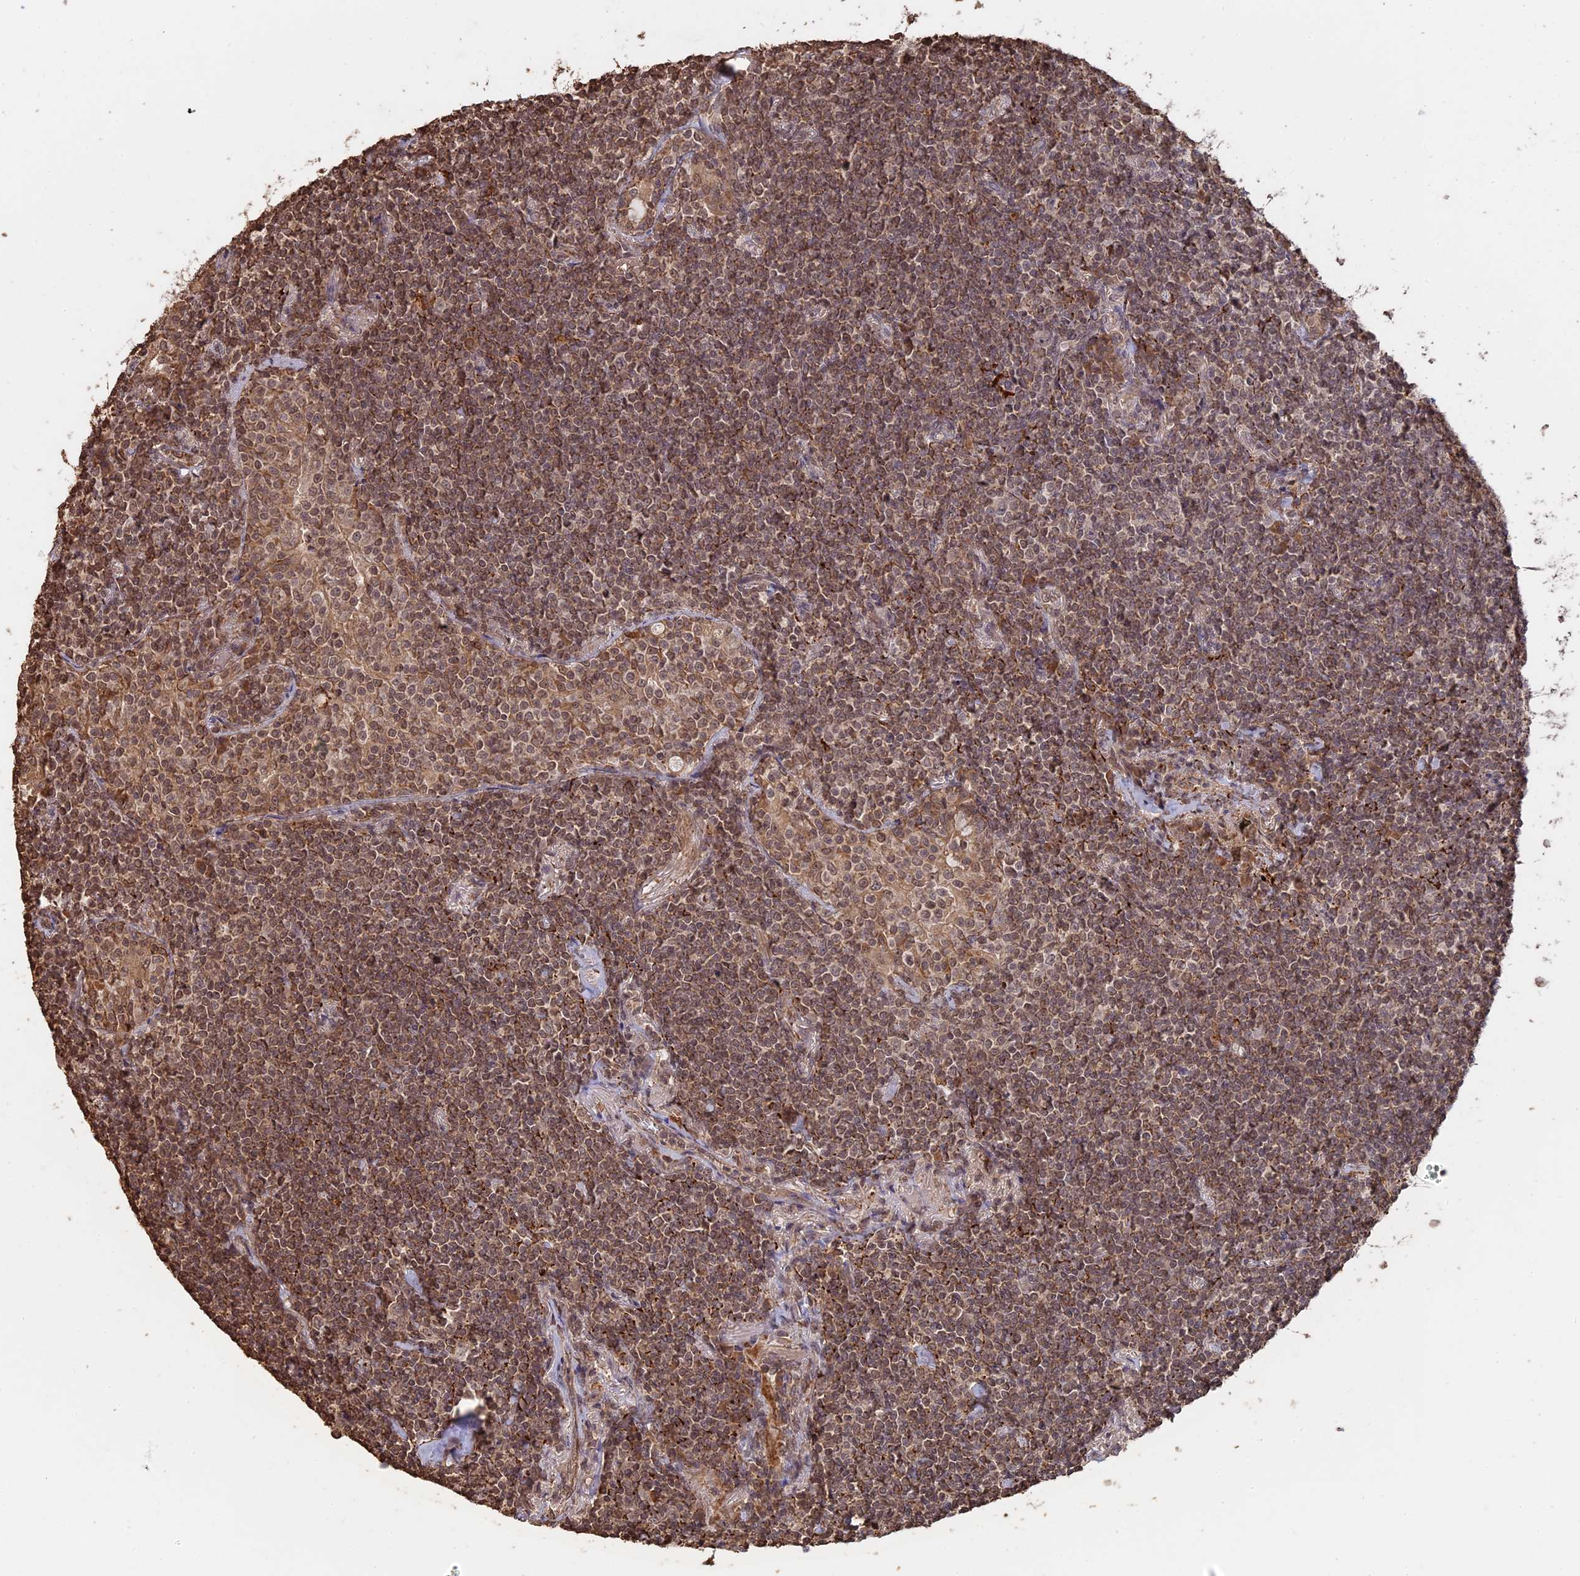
{"staining": {"intensity": "moderate", "quantity": ">75%", "location": "cytoplasmic/membranous,nuclear"}, "tissue": "lymphoma", "cell_type": "Tumor cells", "image_type": "cancer", "snomed": [{"axis": "morphology", "description": "Malignant lymphoma, non-Hodgkin's type, Low grade"}, {"axis": "topography", "description": "Lung"}], "caption": "This photomicrograph exhibits immunohistochemistry (IHC) staining of human lymphoma, with medium moderate cytoplasmic/membranous and nuclear staining in about >75% of tumor cells.", "gene": "FAM210B", "patient": {"sex": "female", "age": 71}}